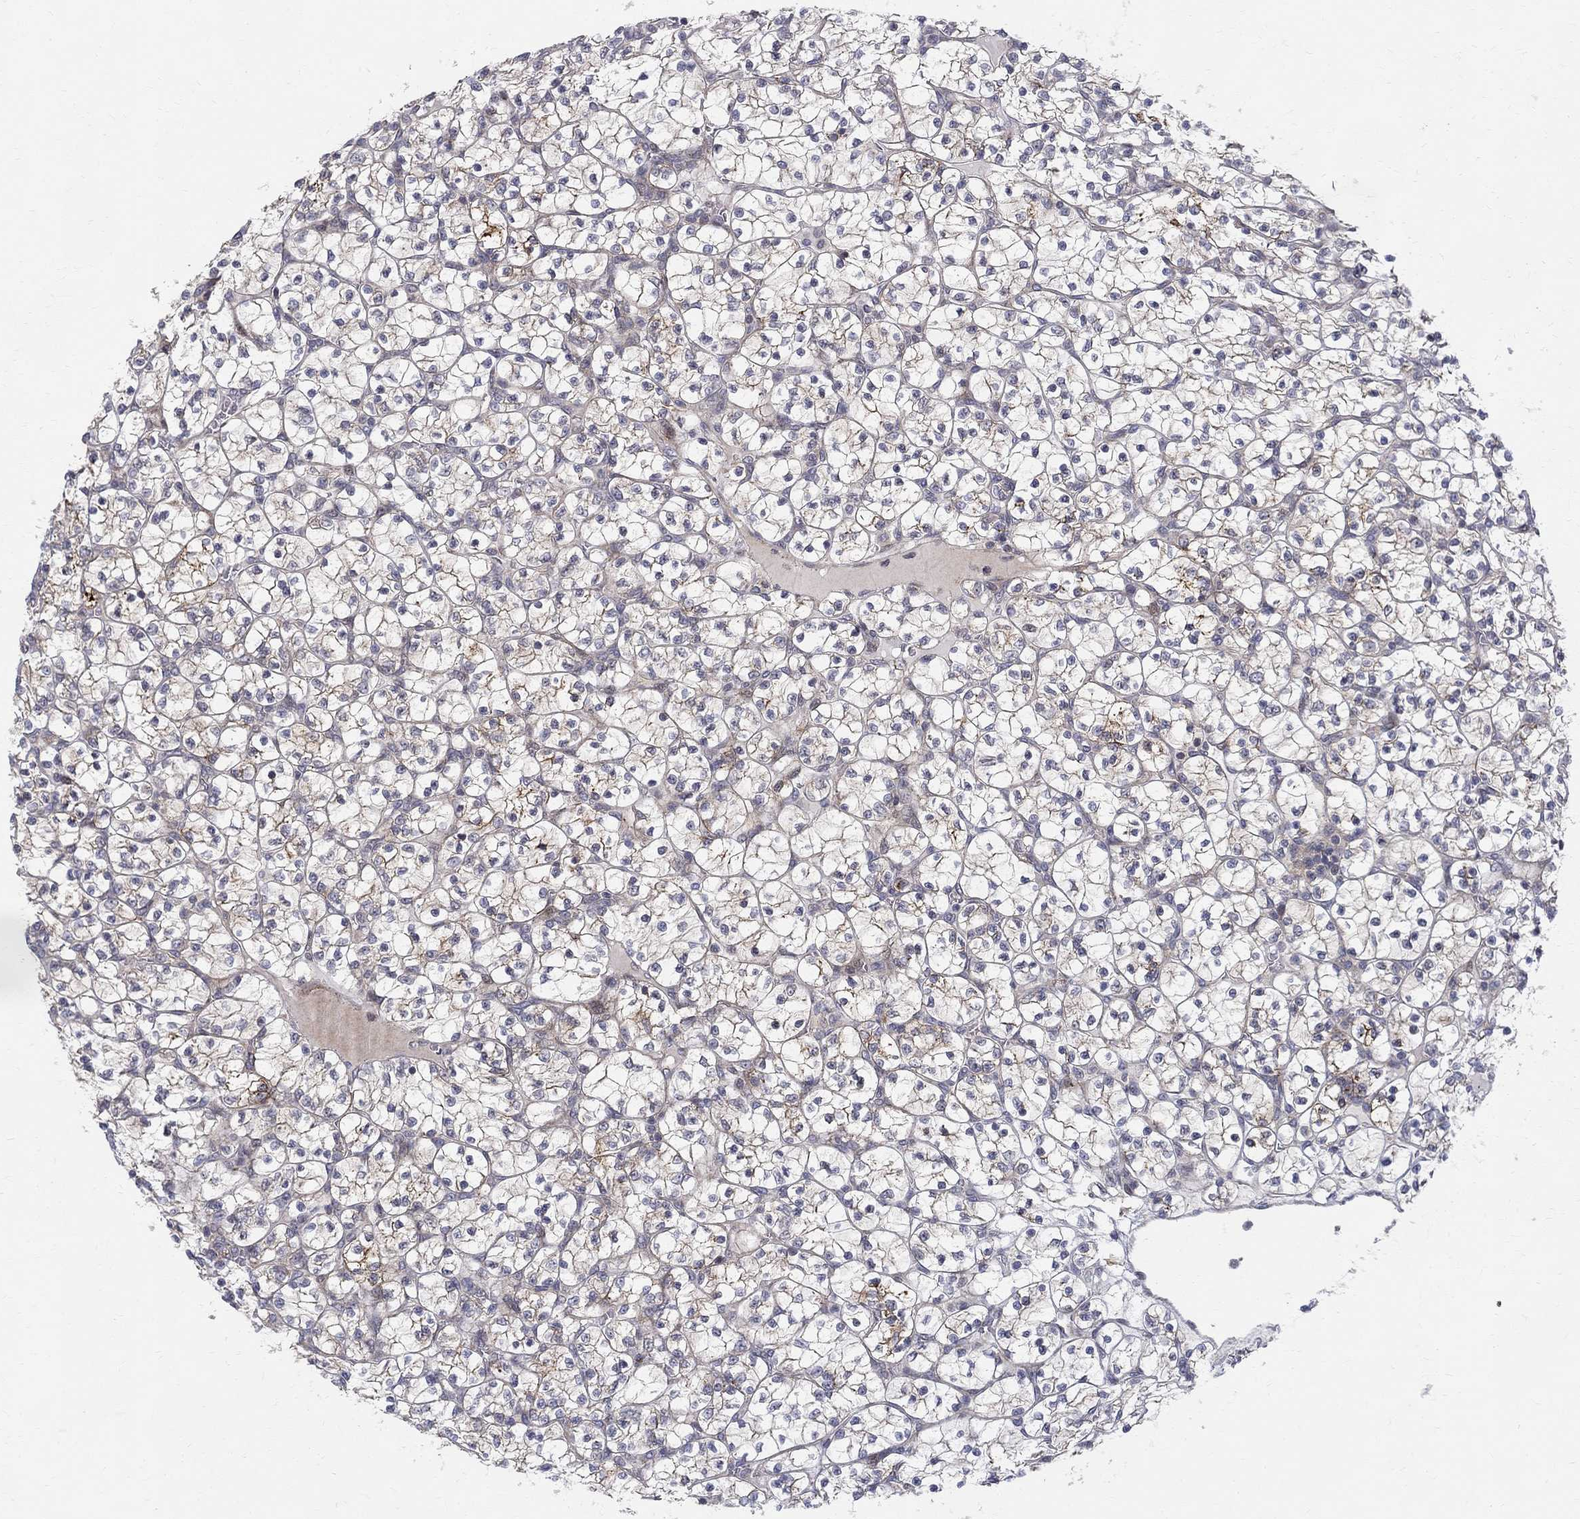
{"staining": {"intensity": "moderate", "quantity": "<25%", "location": "cytoplasmic/membranous"}, "tissue": "renal cancer", "cell_type": "Tumor cells", "image_type": "cancer", "snomed": [{"axis": "morphology", "description": "Adenocarcinoma, NOS"}, {"axis": "topography", "description": "Kidney"}], "caption": "Immunohistochemistry (IHC) (DAB (3,3'-diaminobenzidine)) staining of human adenocarcinoma (renal) reveals moderate cytoplasmic/membranous protein staining in approximately <25% of tumor cells.", "gene": "WDR19", "patient": {"sex": "female", "age": 89}}